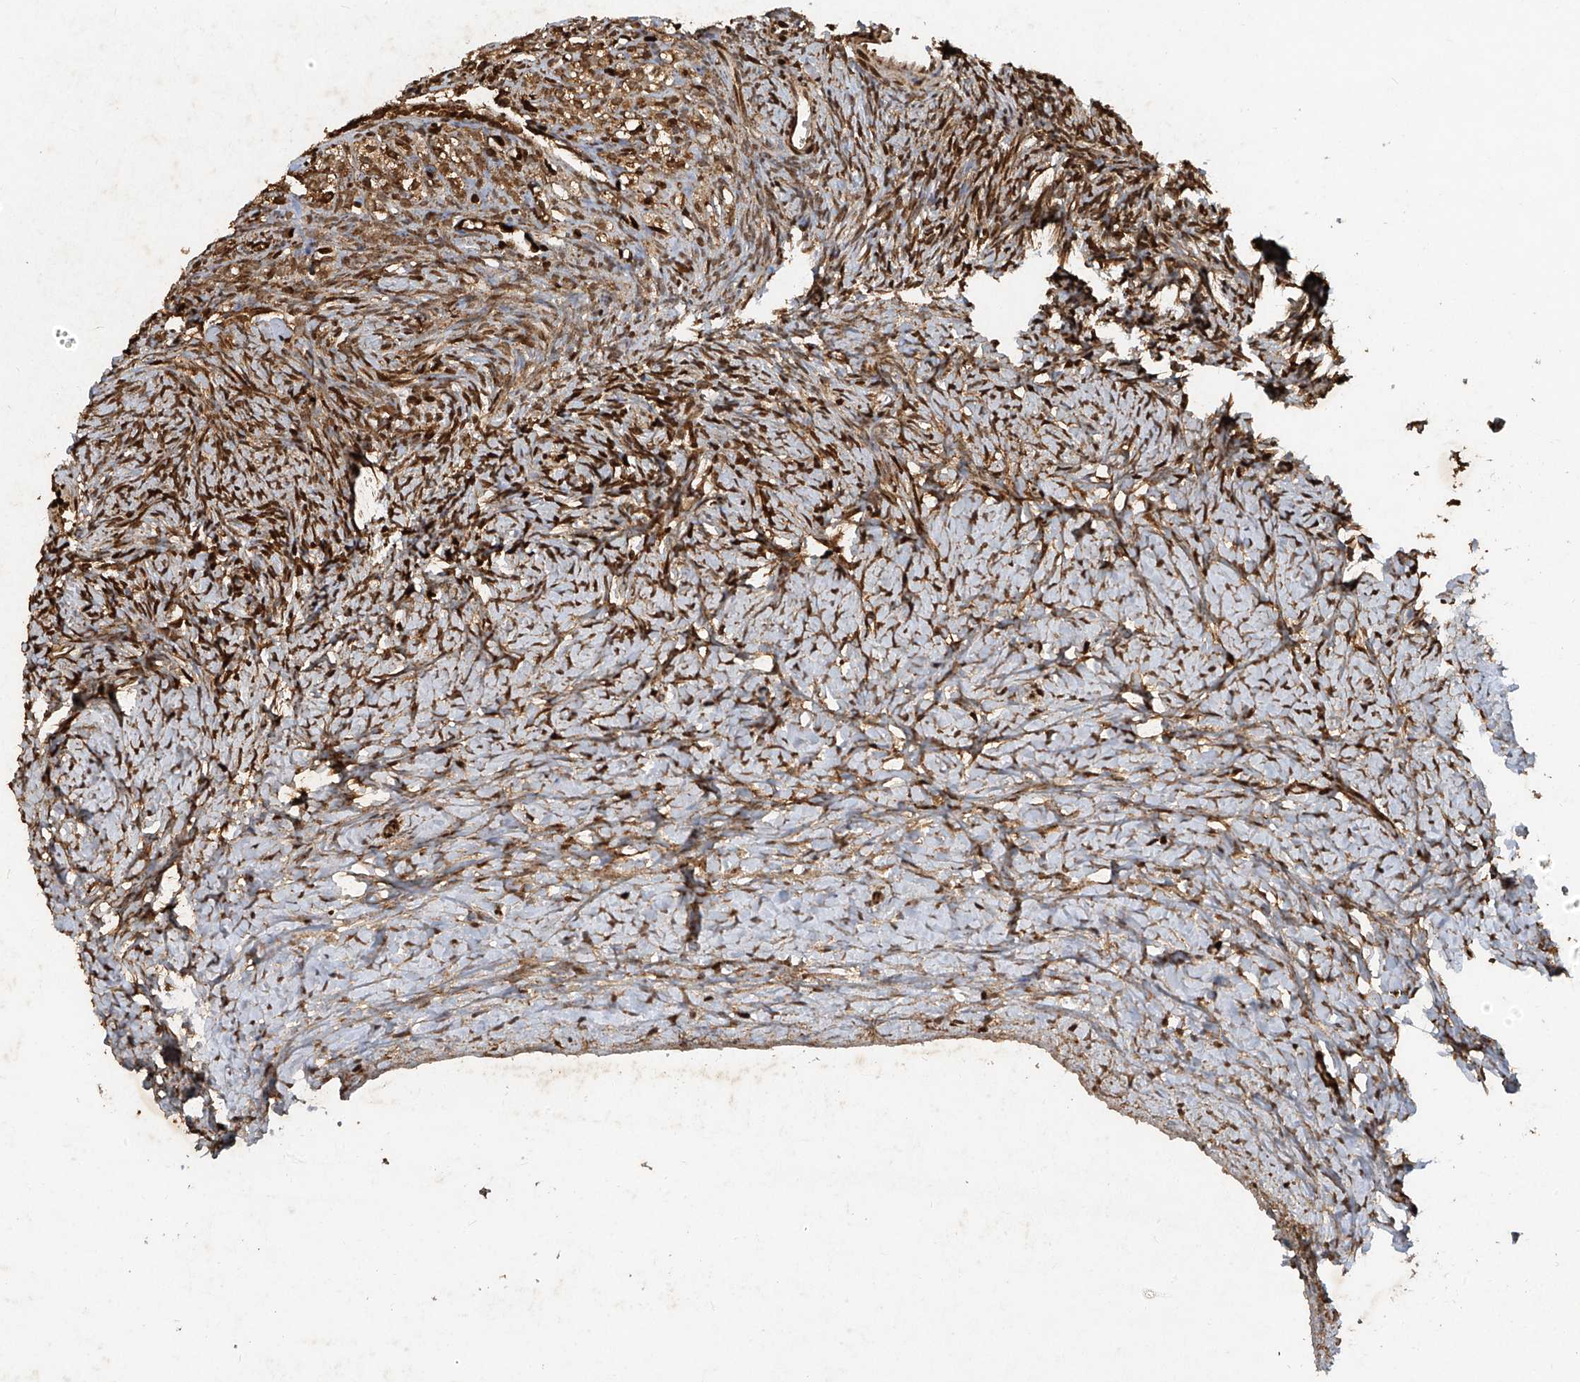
{"staining": {"intensity": "moderate", "quantity": ">75%", "location": "cytoplasmic/membranous,nuclear"}, "tissue": "ovary", "cell_type": "Follicle cells", "image_type": "normal", "snomed": [{"axis": "morphology", "description": "Normal tissue, NOS"}, {"axis": "morphology", "description": "Developmental malformation"}, {"axis": "topography", "description": "Ovary"}], "caption": "Ovary stained with a protein marker shows moderate staining in follicle cells.", "gene": "ATRIP", "patient": {"sex": "female", "age": 39}}